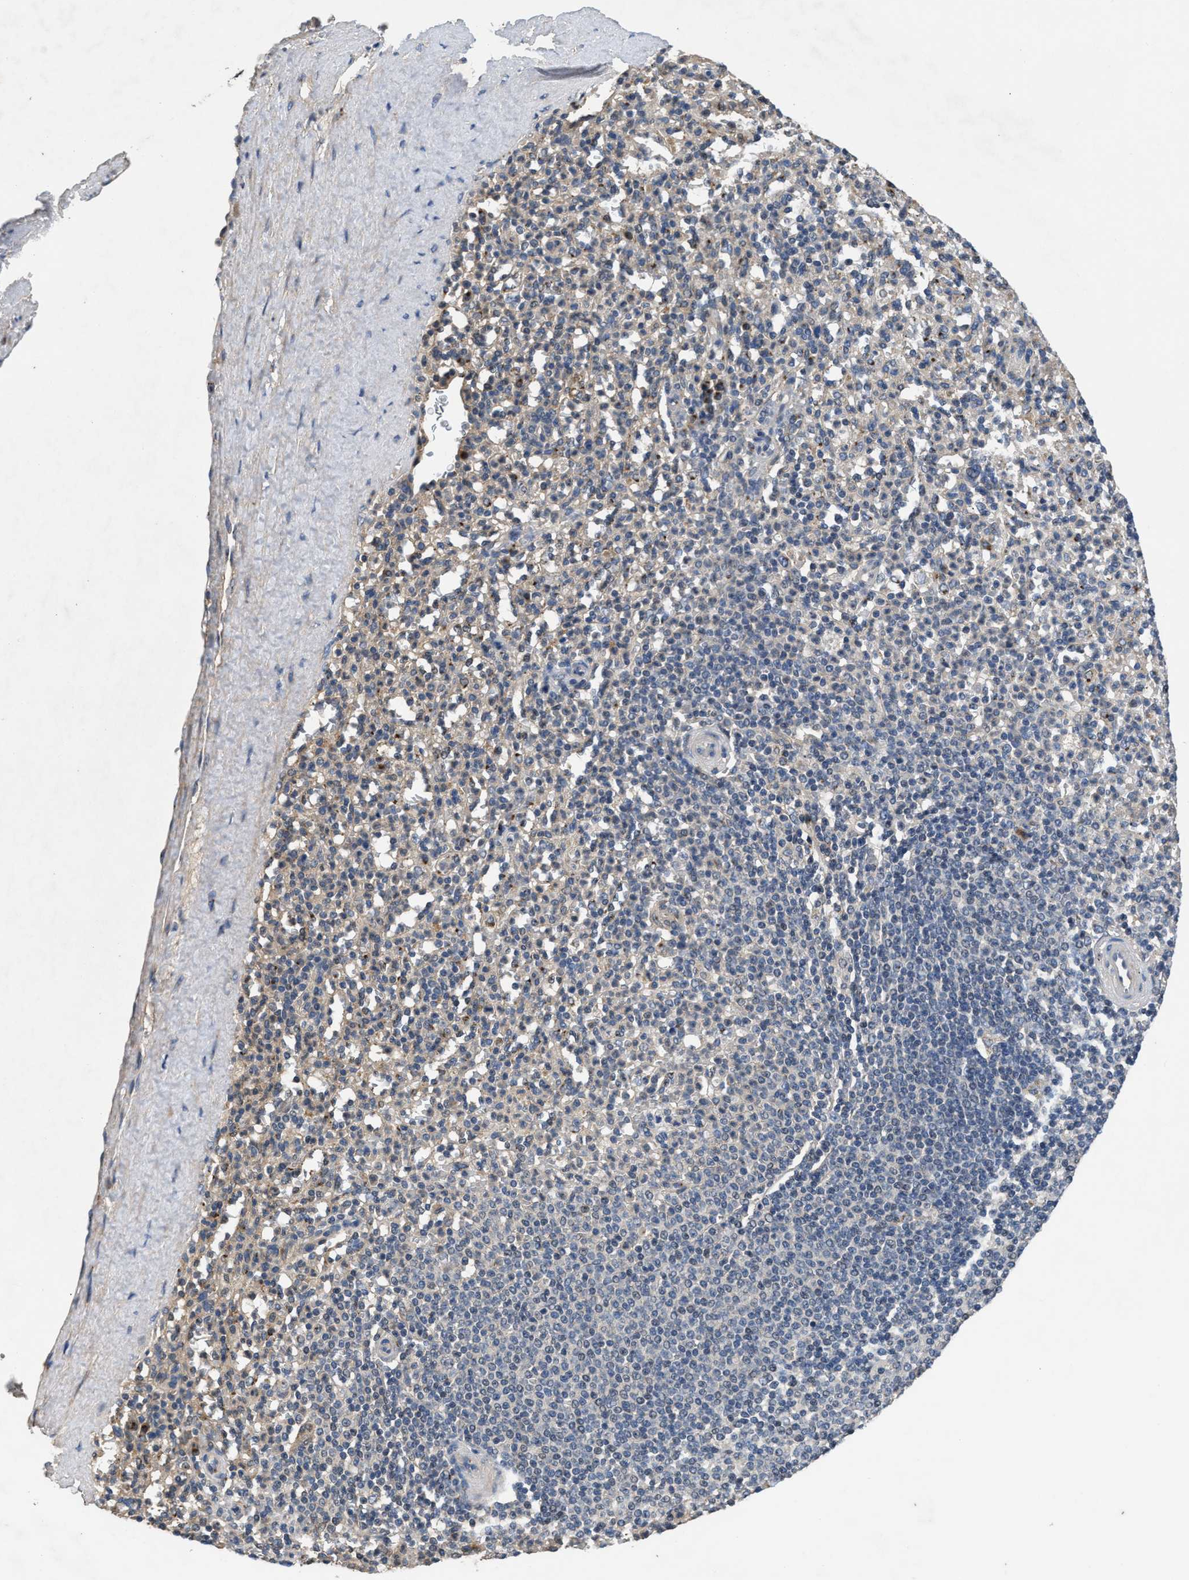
{"staining": {"intensity": "negative", "quantity": "none", "location": "none"}, "tissue": "spleen", "cell_type": "Cells in red pulp", "image_type": "normal", "snomed": [{"axis": "morphology", "description": "Normal tissue, NOS"}, {"axis": "topography", "description": "Spleen"}], "caption": "Image shows no protein expression in cells in red pulp of unremarkable spleen. The staining is performed using DAB brown chromogen with nuclei counter-stained in using hematoxylin.", "gene": "SIK2", "patient": {"sex": "male", "age": 36}}